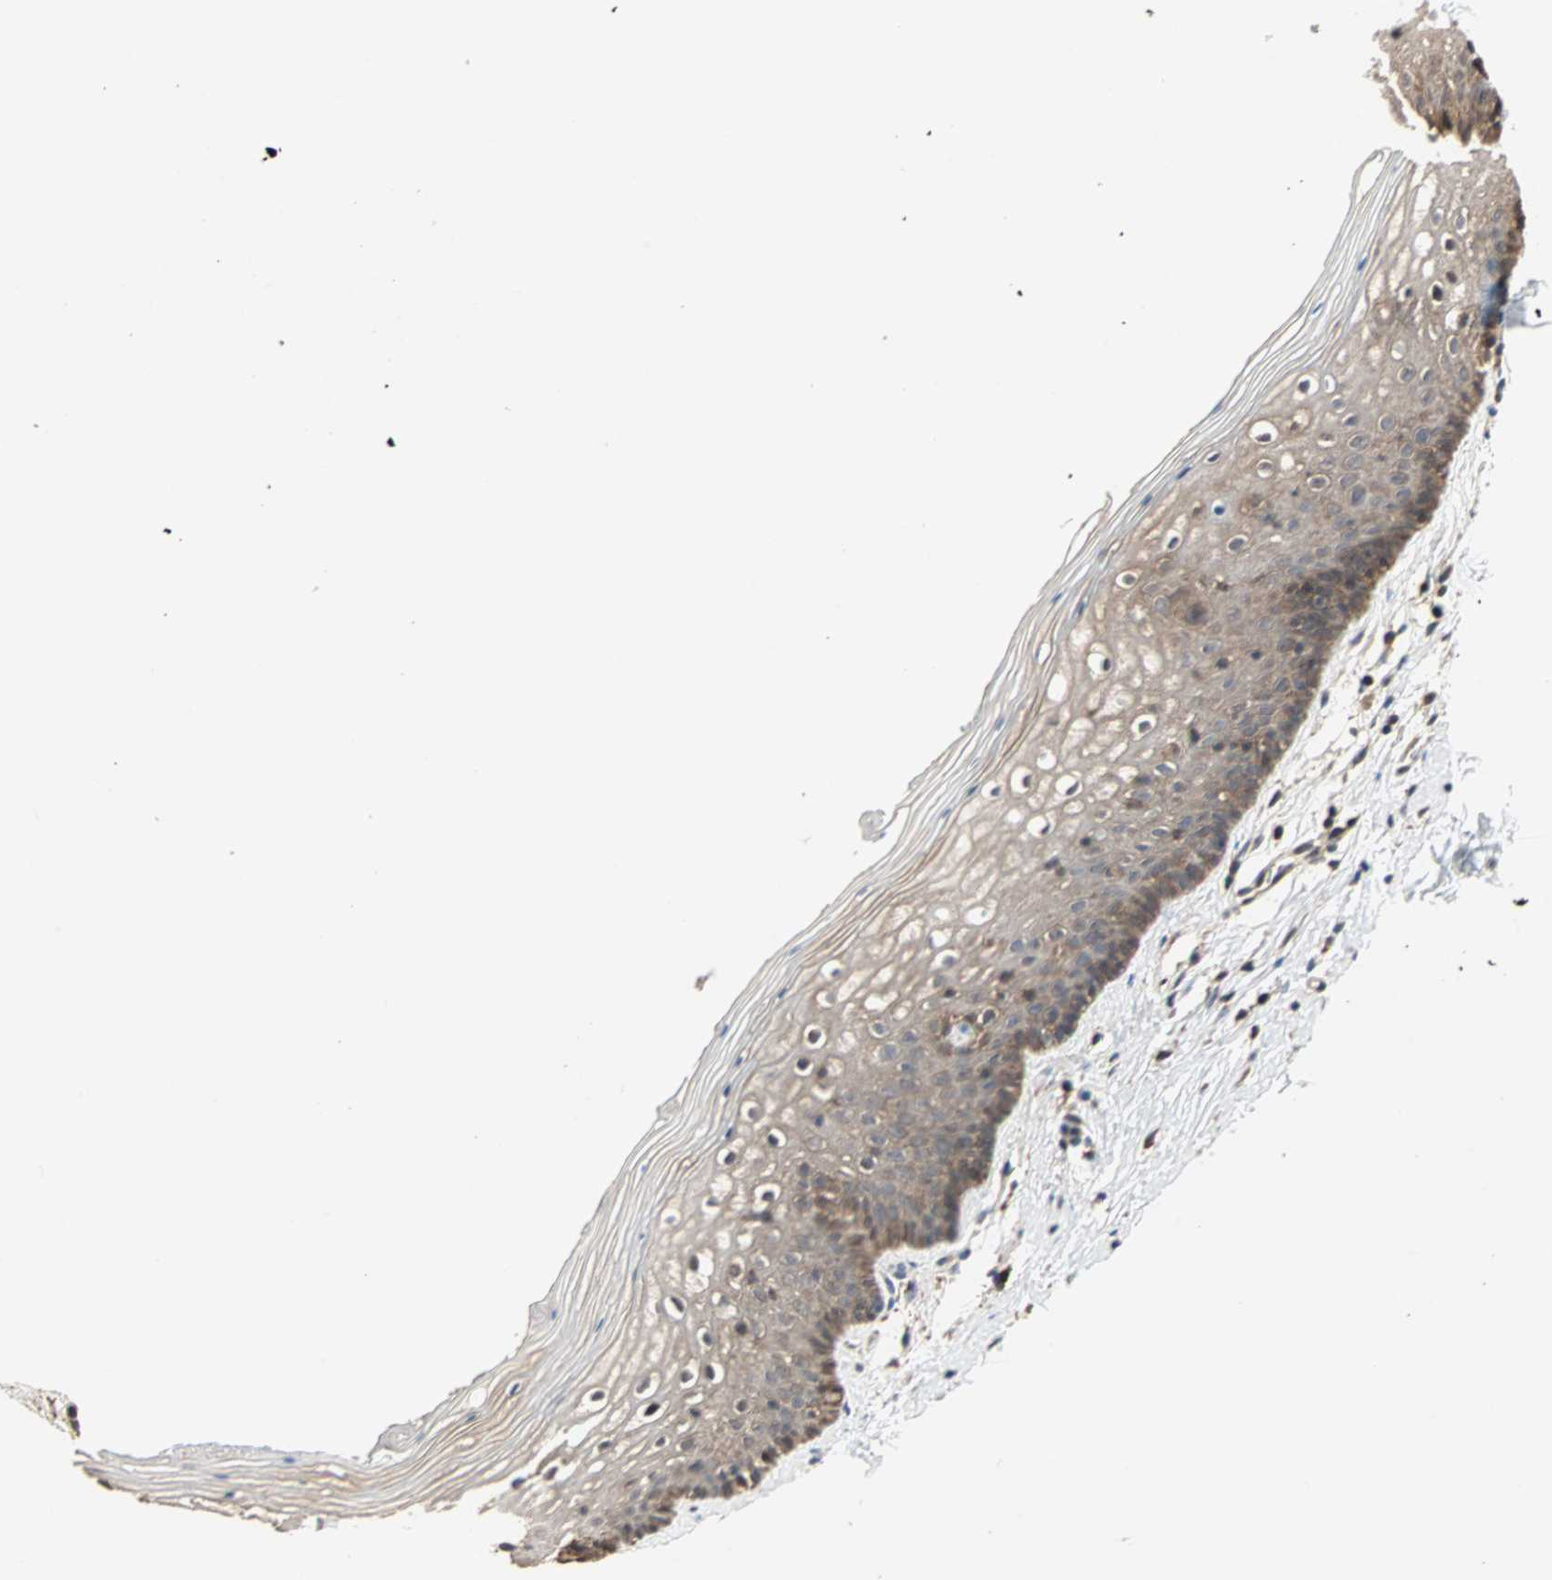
{"staining": {"intensity": "moderate", "quantity": "25%-75%", "location": "cytoplasmic/membranous"}, "tissue": "vagina", "cell_type": "Squamous epithelial cells", "image_type": "normal", "snomed": [{"axis": "morphology", "description": "Normal tissue, NOS"}, {"axis": "topography", "description": "Vagina"}], "caption": "A histopathology image of human vagina stained for a protein reveals moderate cytoplasmic/membranous brown staining in squamous epithelial cells. (IHC, brightfield microscopy, high magnification).", "gene": "DRG2", "patient": {"sex": "female", "age": 46}}